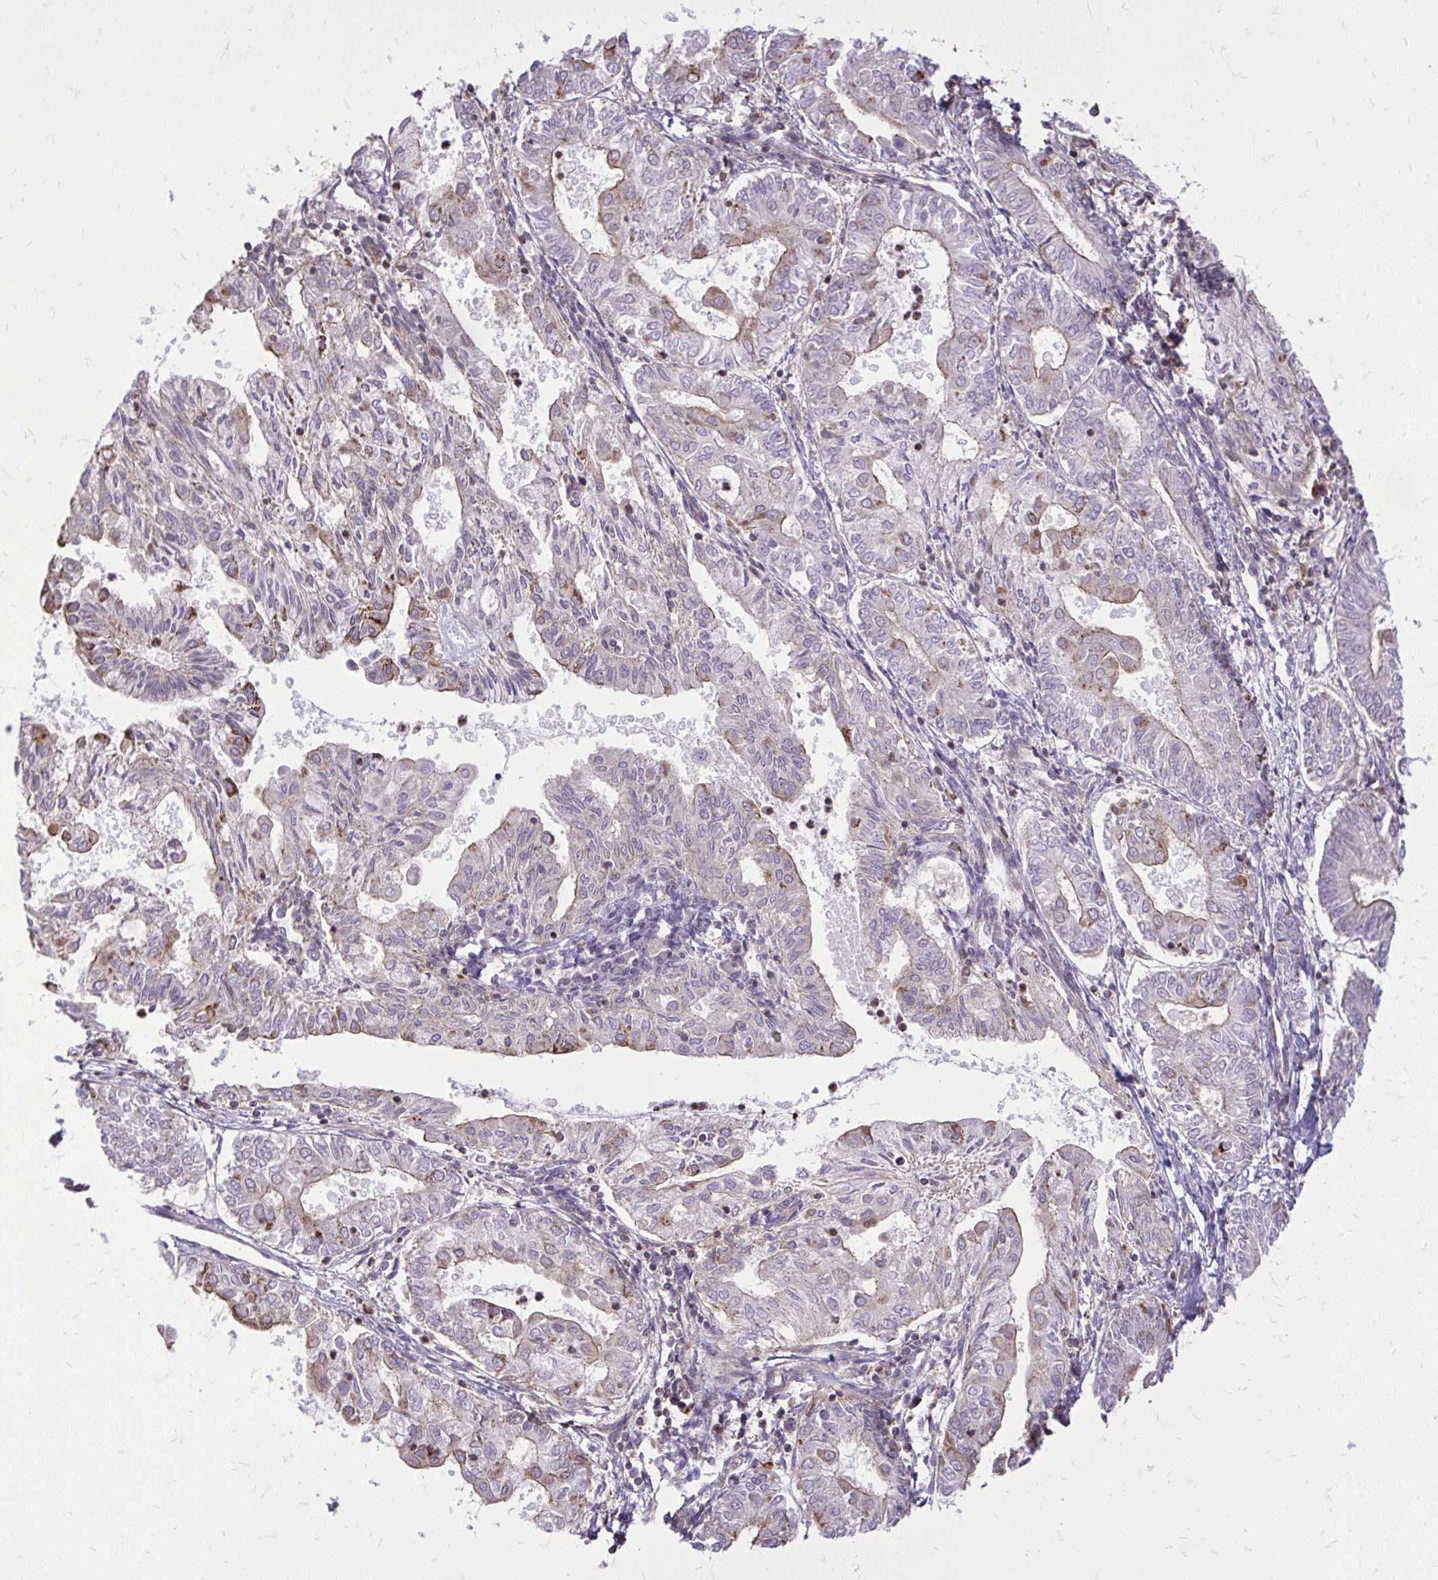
{"staining": {"intensity": "moderate", "quantity": "<25%", "location": "cytoplasmic/membranous"}, "tissue": "endometrial cancer", "cell_type": "Tumor cells", "image_type": "cancer", "snomed": [{"axis": "morphology", "description": "Adenocarcinoma, NOS"}, {"axis": "topography", "description": "Endometrium"}], "caption": "This is a photomicrograph of immunohistochemistry (IHC) staining of endometrial cancer (adenocarcinoma), which shows moderate expression in the cytoplasmic/membranous of tumor cells.", "gene": "SLC7A5", "patient": {"sex": "female", "age": 68}}